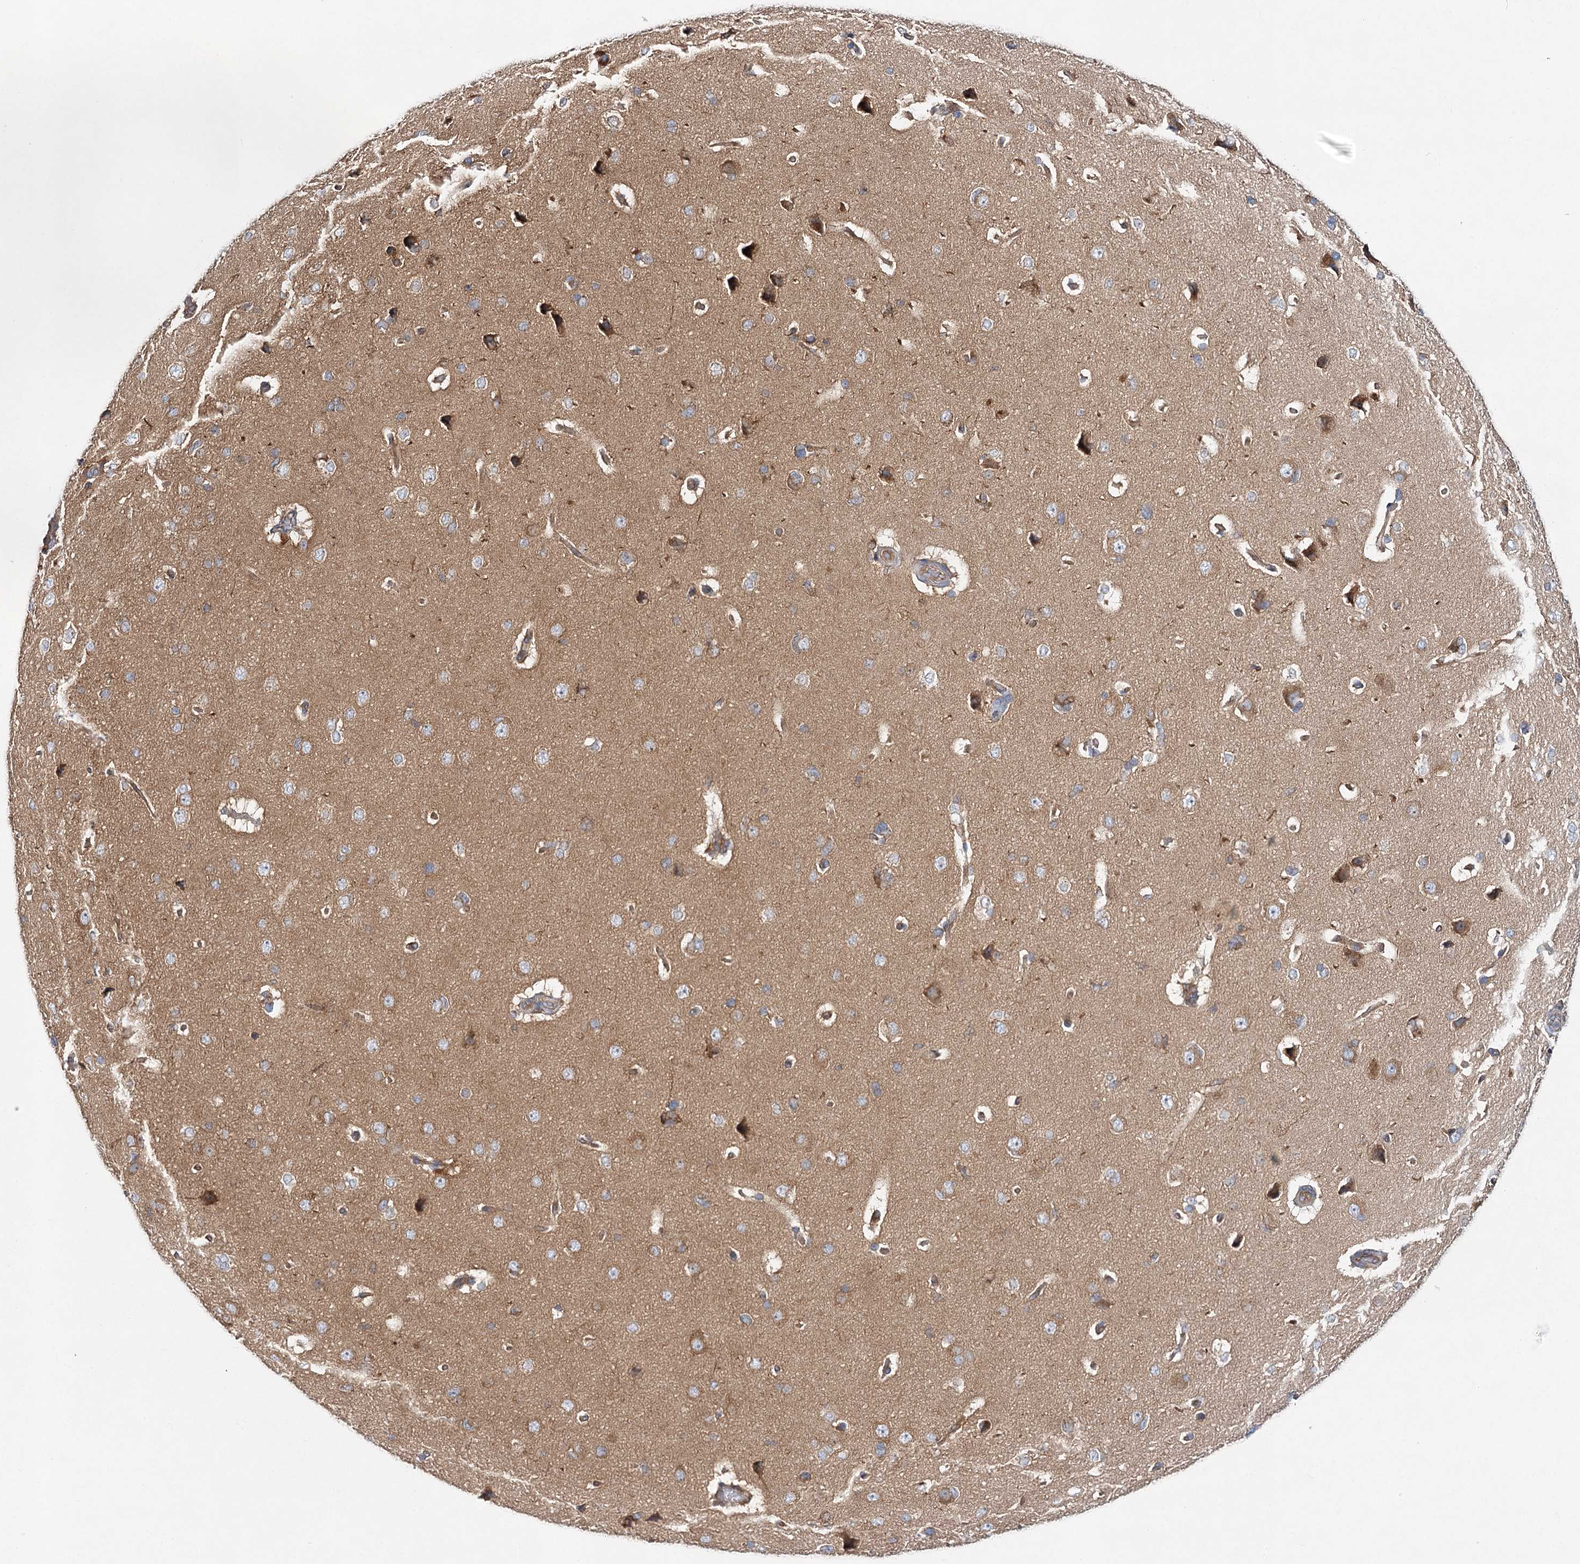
{"staining": {"intensity": "weak", "quantity": ">75%", "location": "cytoplasmic/membranous"}, "tissue": "cerebral cortex", "cell_type": "Endothelial cells", "image_type": "normal", "snomed": [{"axis": "morphology", "description": "Normal tissue, NOS"}, {"axis": "topography", "description": "Cerebral cortex"}], "caption": "Immunohistochemical staining of normal cerebral cortex demonstrates low levels of weak cytoplasmic/membranous expression in approximately >75% of endothelial cells.", "gene": "ABRAXAS2", "patient": {"sex": "male", "age": 62}}